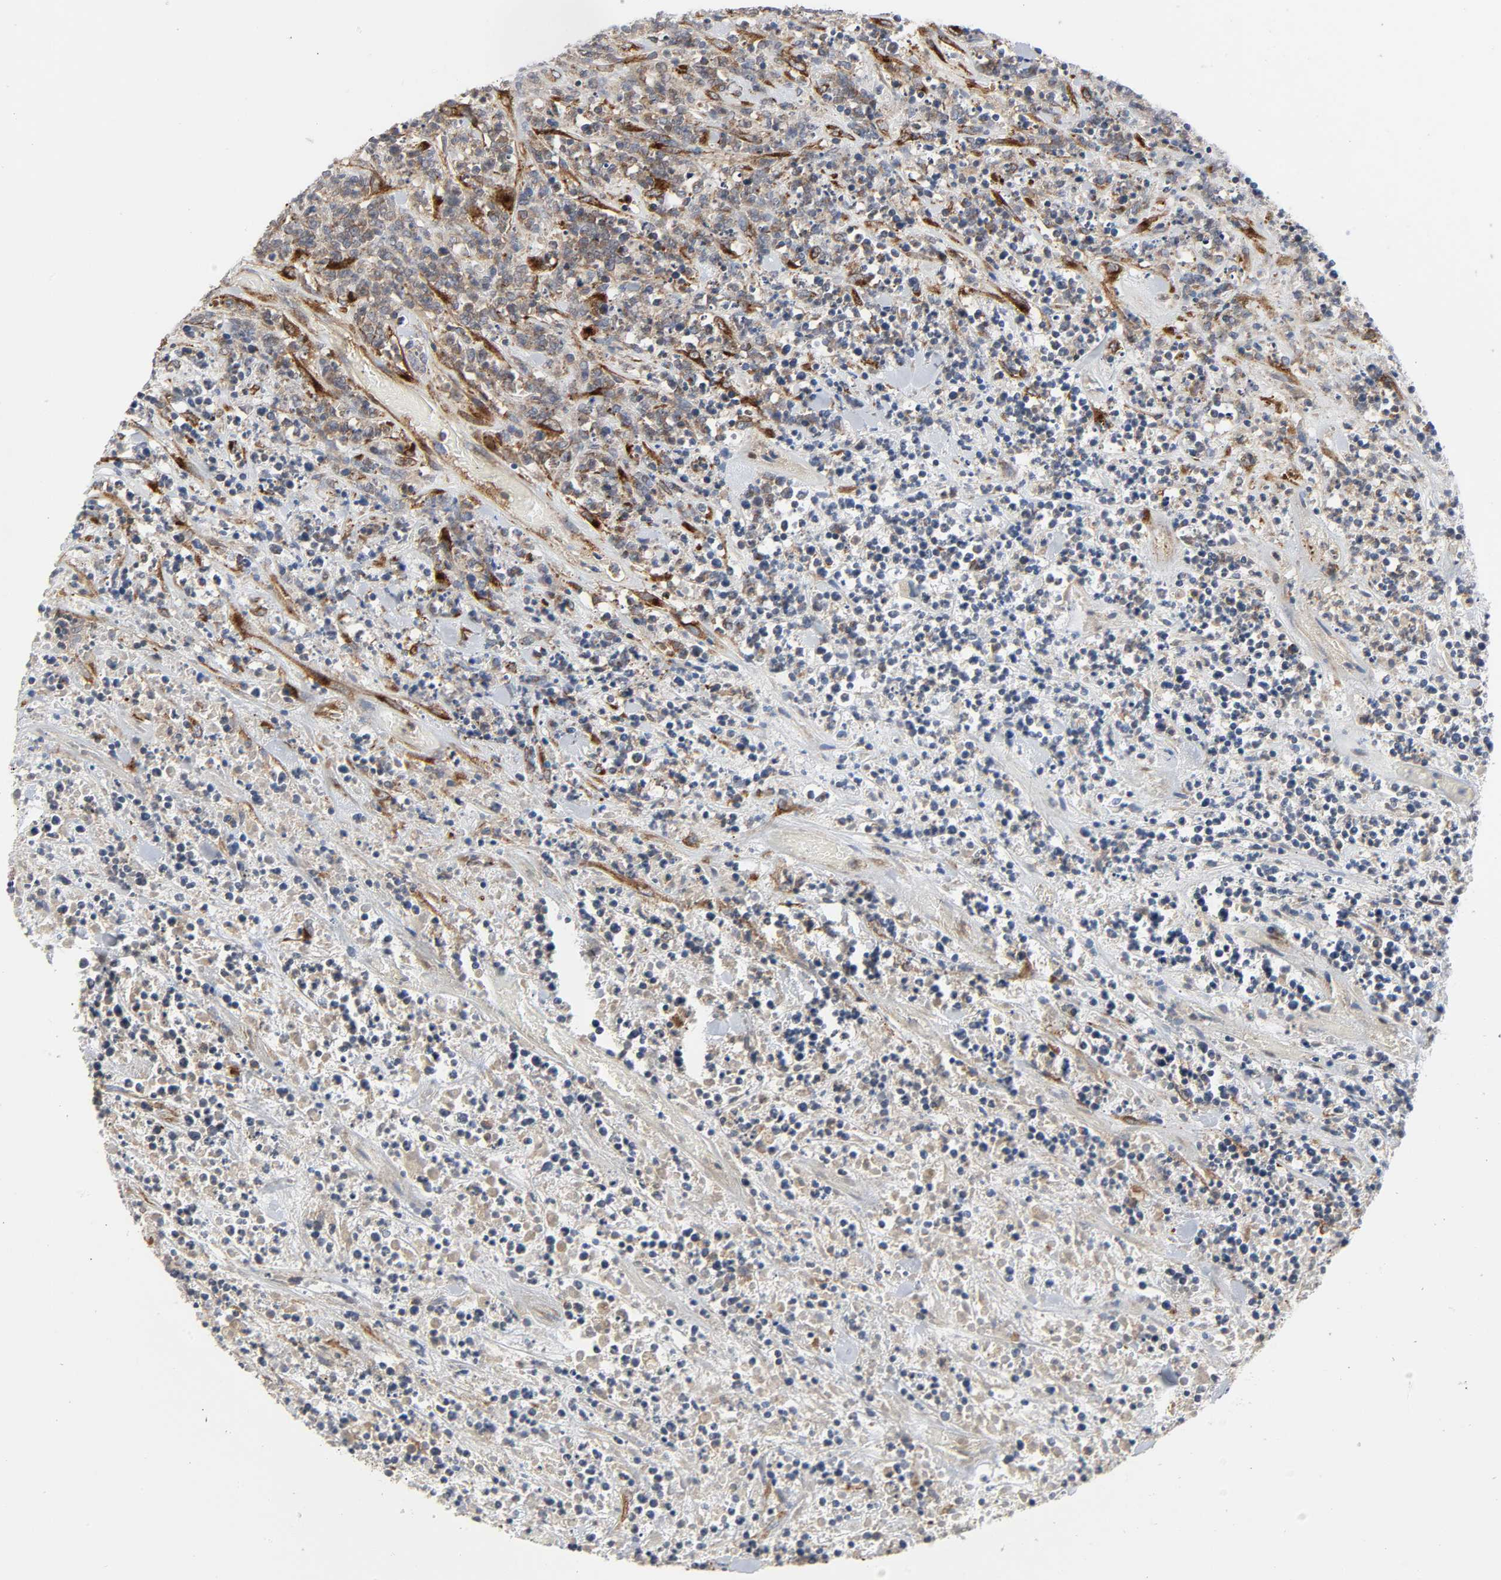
{"staining": {"intensity": "weak", "quantity": "<25%", "location": "cytoplasmic/membranous"}, "tissue": "lymphoma", "cell_type": "Tumor cells", "image_type": "cancer", "snomed": [{"axis": "morphology", "description": "Malignant lymphoma, non-Hodgkin's type, High grade"}, {"axis": "topography", "description": "Soft tissue"}], "caption": "Immunohistochemistry (IHC) micrograph of neoplastic tissue: human high-grade malignant lymphoma, non-Hodgkin's type stained with DAB exhibits no significant protein staining in tumor cells.", "gene": "ARHGAP1", "patient": {"sex": "male", "age": 18}}